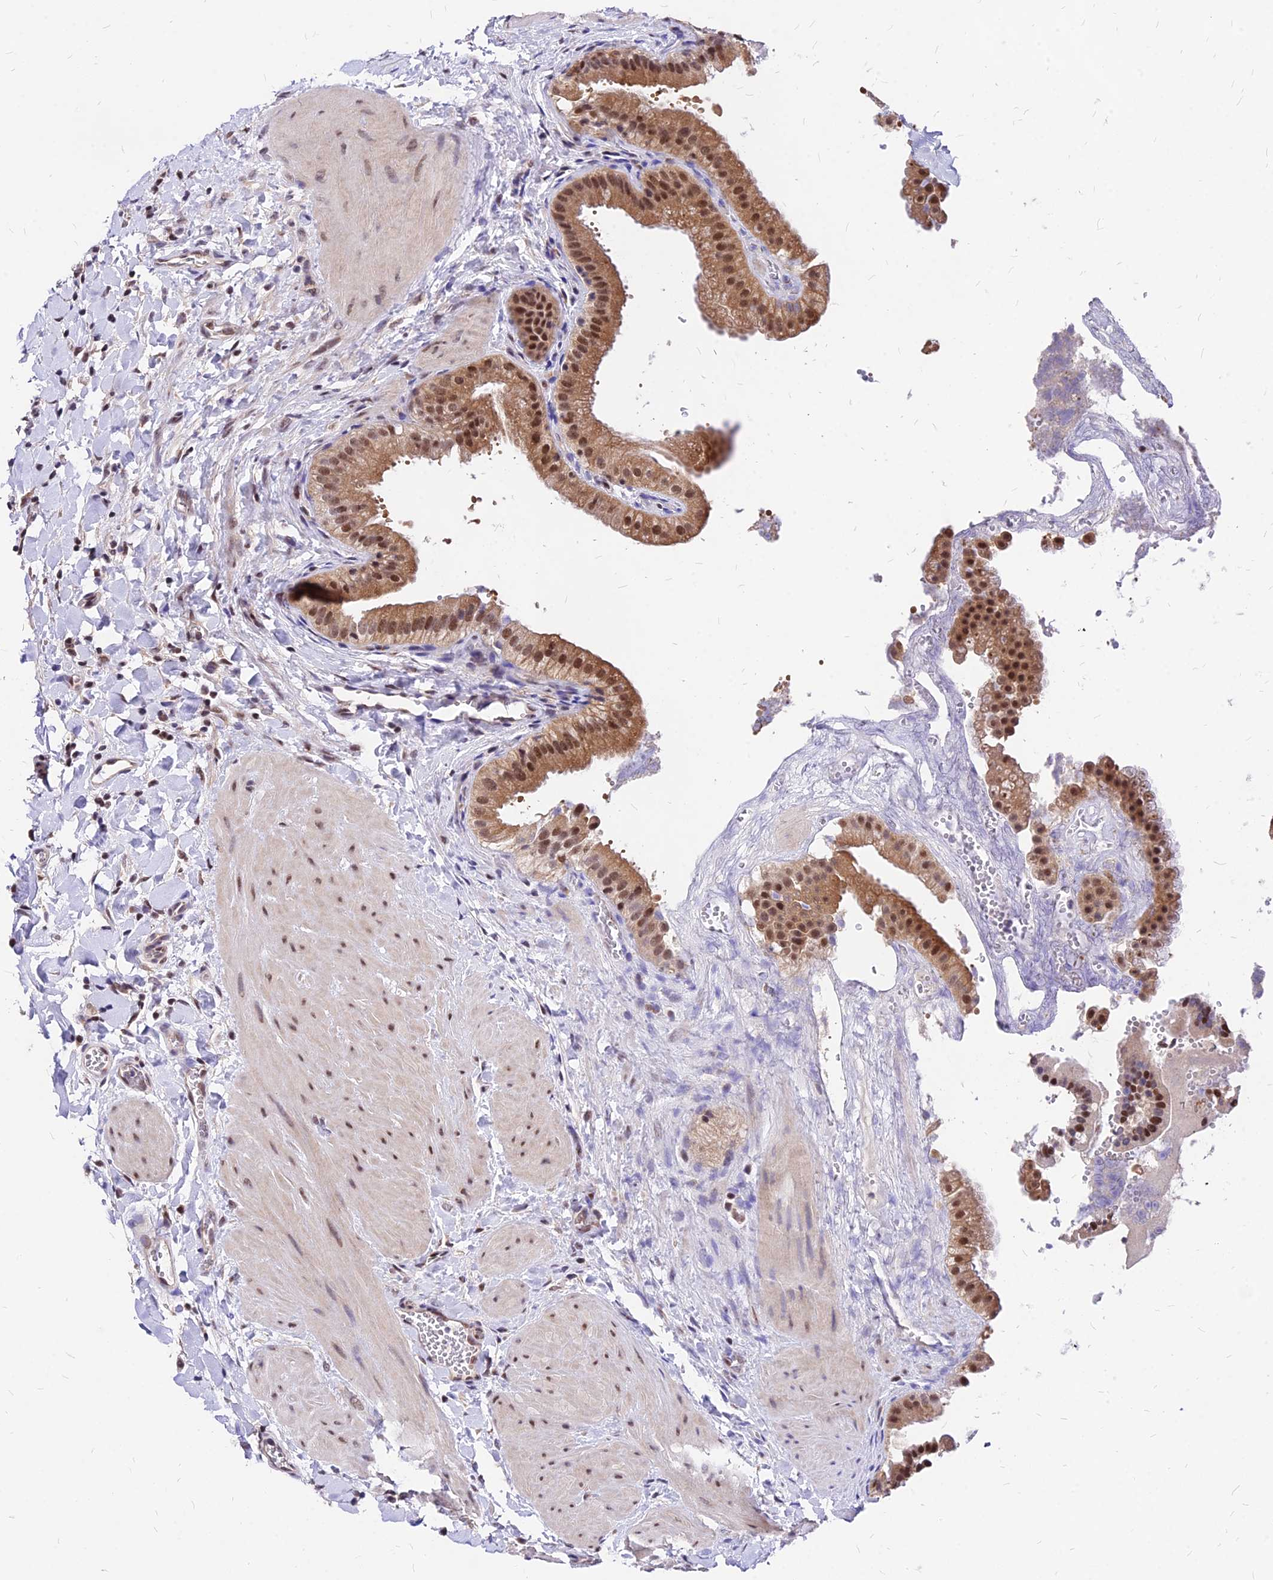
{"staining": {"intensity": "moderate", "quantity": "25%-75%", "location": "cytoplasmic/membranous,nuclear"}, "tissue": "gallbladder", "cell_type": "Glandular cells", "image_type": "normal", "snomed": [{"axis": "morphology", "description": "Normal tissue, NOS"}, {"axis": "topography", "description": "Gallbladder"}], "caption": "A photomicrograph showing moderate cytoplasmic/membranous,nuclear staining in approximately 25%-75% of glandular cells in unremarkable gallbladder, as visualized by brown immunohistochemical staining.", "gene": "DDX55", "patient": {"sex": "male", "age": 55}}